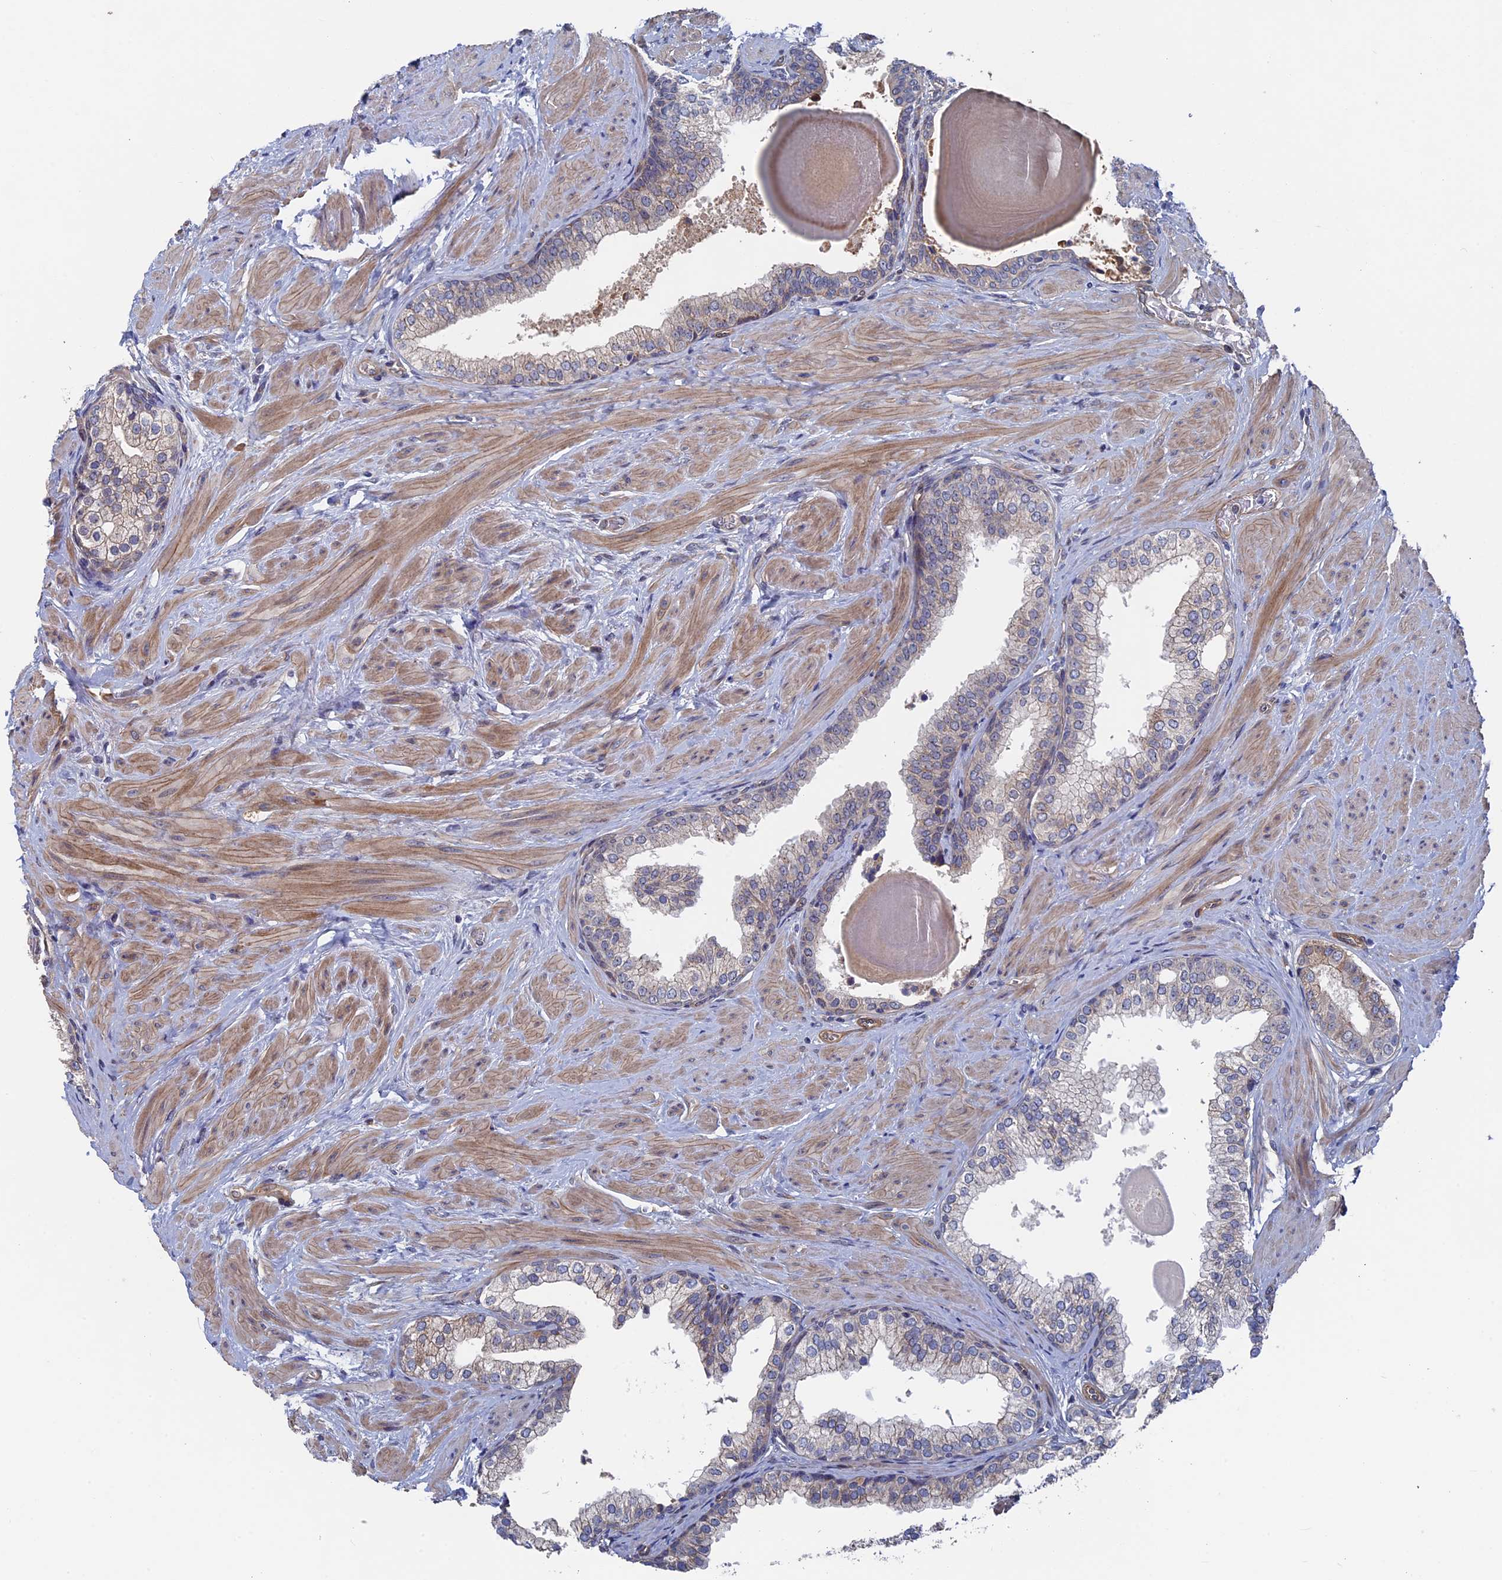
{"staining": {"intensity": "negative", "quantity": "none", "location": "none"}, "tissue": "prostate", "cell_type": "Glandular cells", "image_type": "normal", "snomed": [{"axis": "morphology", "description": "Normal tissue, NOS"}, {"axis": "topography", "description": "Prostate"}], "caption": "Immunohistochemistry (IHC) photomicrograph of benign prostate stained for a protein (brown), which exhibits no staining in glandular cells. (DAB (3,3'-diaminobenzidine) IHC visualized using brightfield microscopy, high magnification).", "gene": "RPUSD1", "patient": {"sex": "male", "age": 48}}